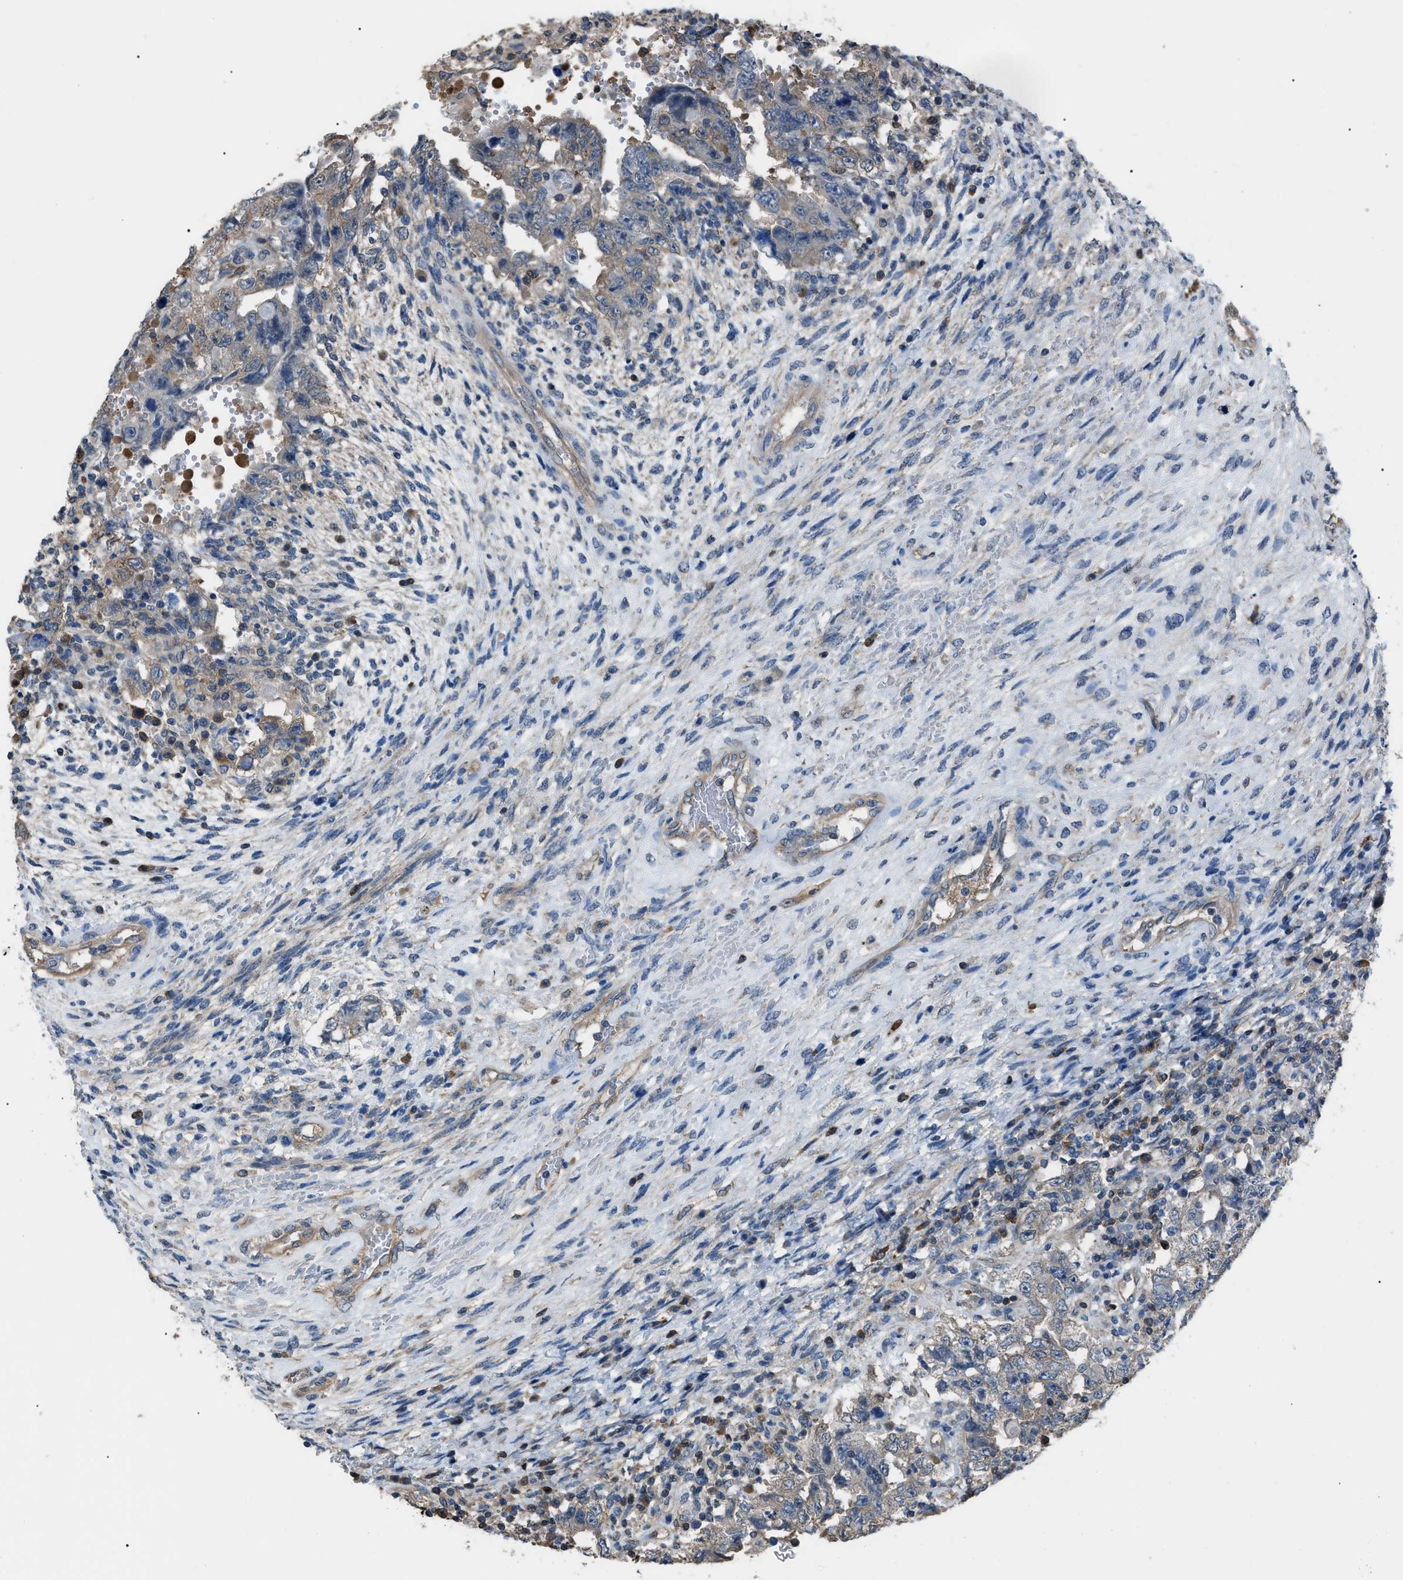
{"staining": {"intensity": "negative", "quantity": "none", "location": "none"}, "tissue": "testis cancer", "cell_type": "Tumor cells", "image_type": "cancer", "snomed": [{"axis": "morphology", "description": "Carcinoma, Embryonal, NOS"}, {"axis": "topography", "description": "Testis"}], "caption": "A high-resolution histopathology image shows immunohistochemistry (IHC) staining of testis embryonal carcinoma, which exhibits no significant staining in tumor cells.", "gene": "PDCD5", "patient": {"sex": "male", "age": 26}}